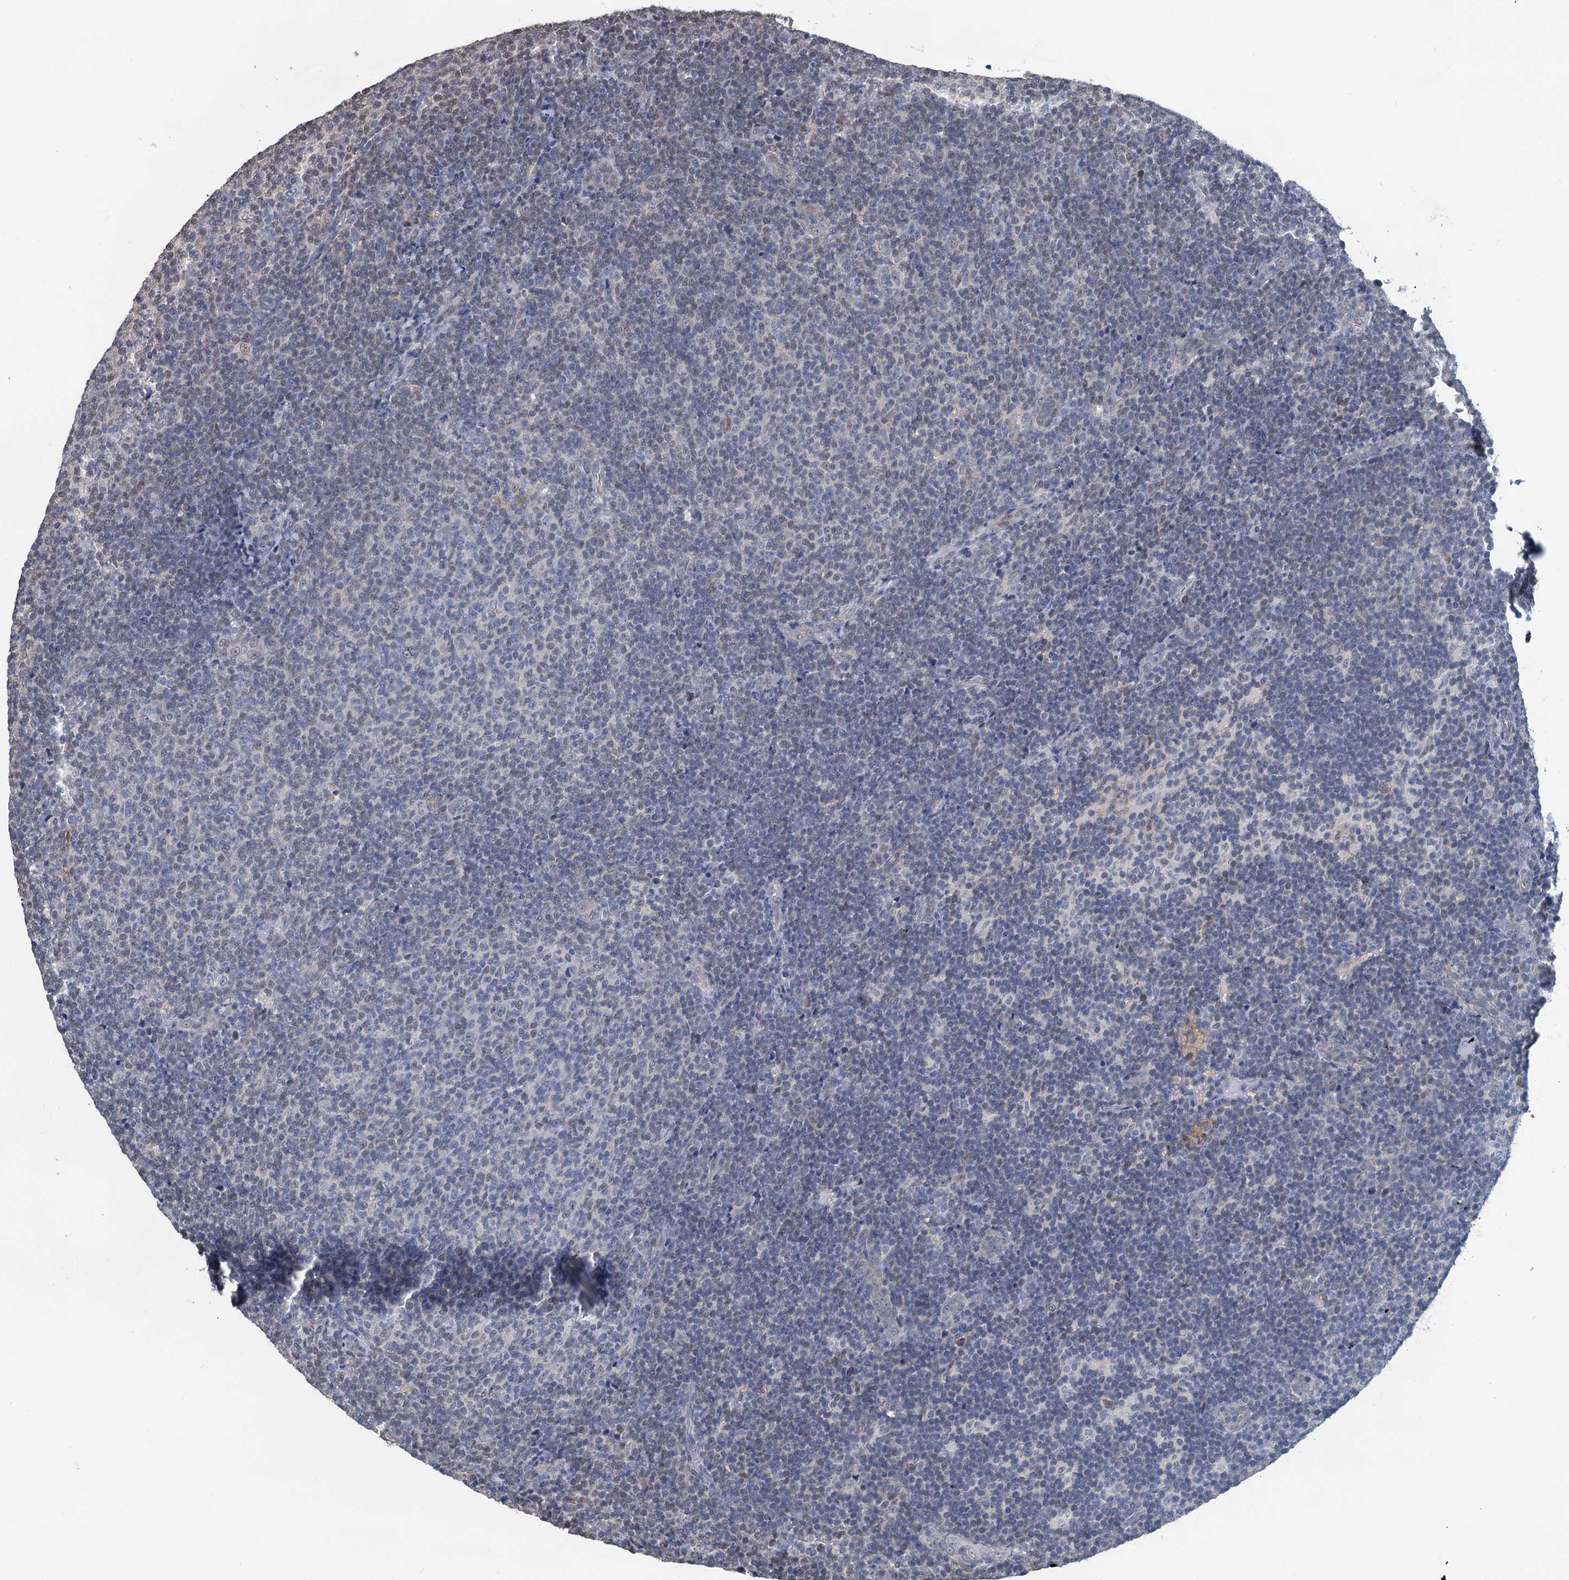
{"staining": {"intensity": "weak", "quantity": "<25%", "location": "nuclear"}, "tissue": "lymphoma", "cell_type": "Tumor cells", "image_type": "cancer", "snomed": [{"axis": "morphology", "description": "Malignant lymphoma, non-Hodgkin's type, Low grade"}, {"axis": "topography", "description": "Lymph node"}], "caption": "This is an immunohistochemistry (IHC) image of human malignant lymphoma, non-Hodgkin's type (low-grade). There is no positivity in tumor cells.", "gene": "RTKN2", "patient": {"sex": "male", "age": 66}}